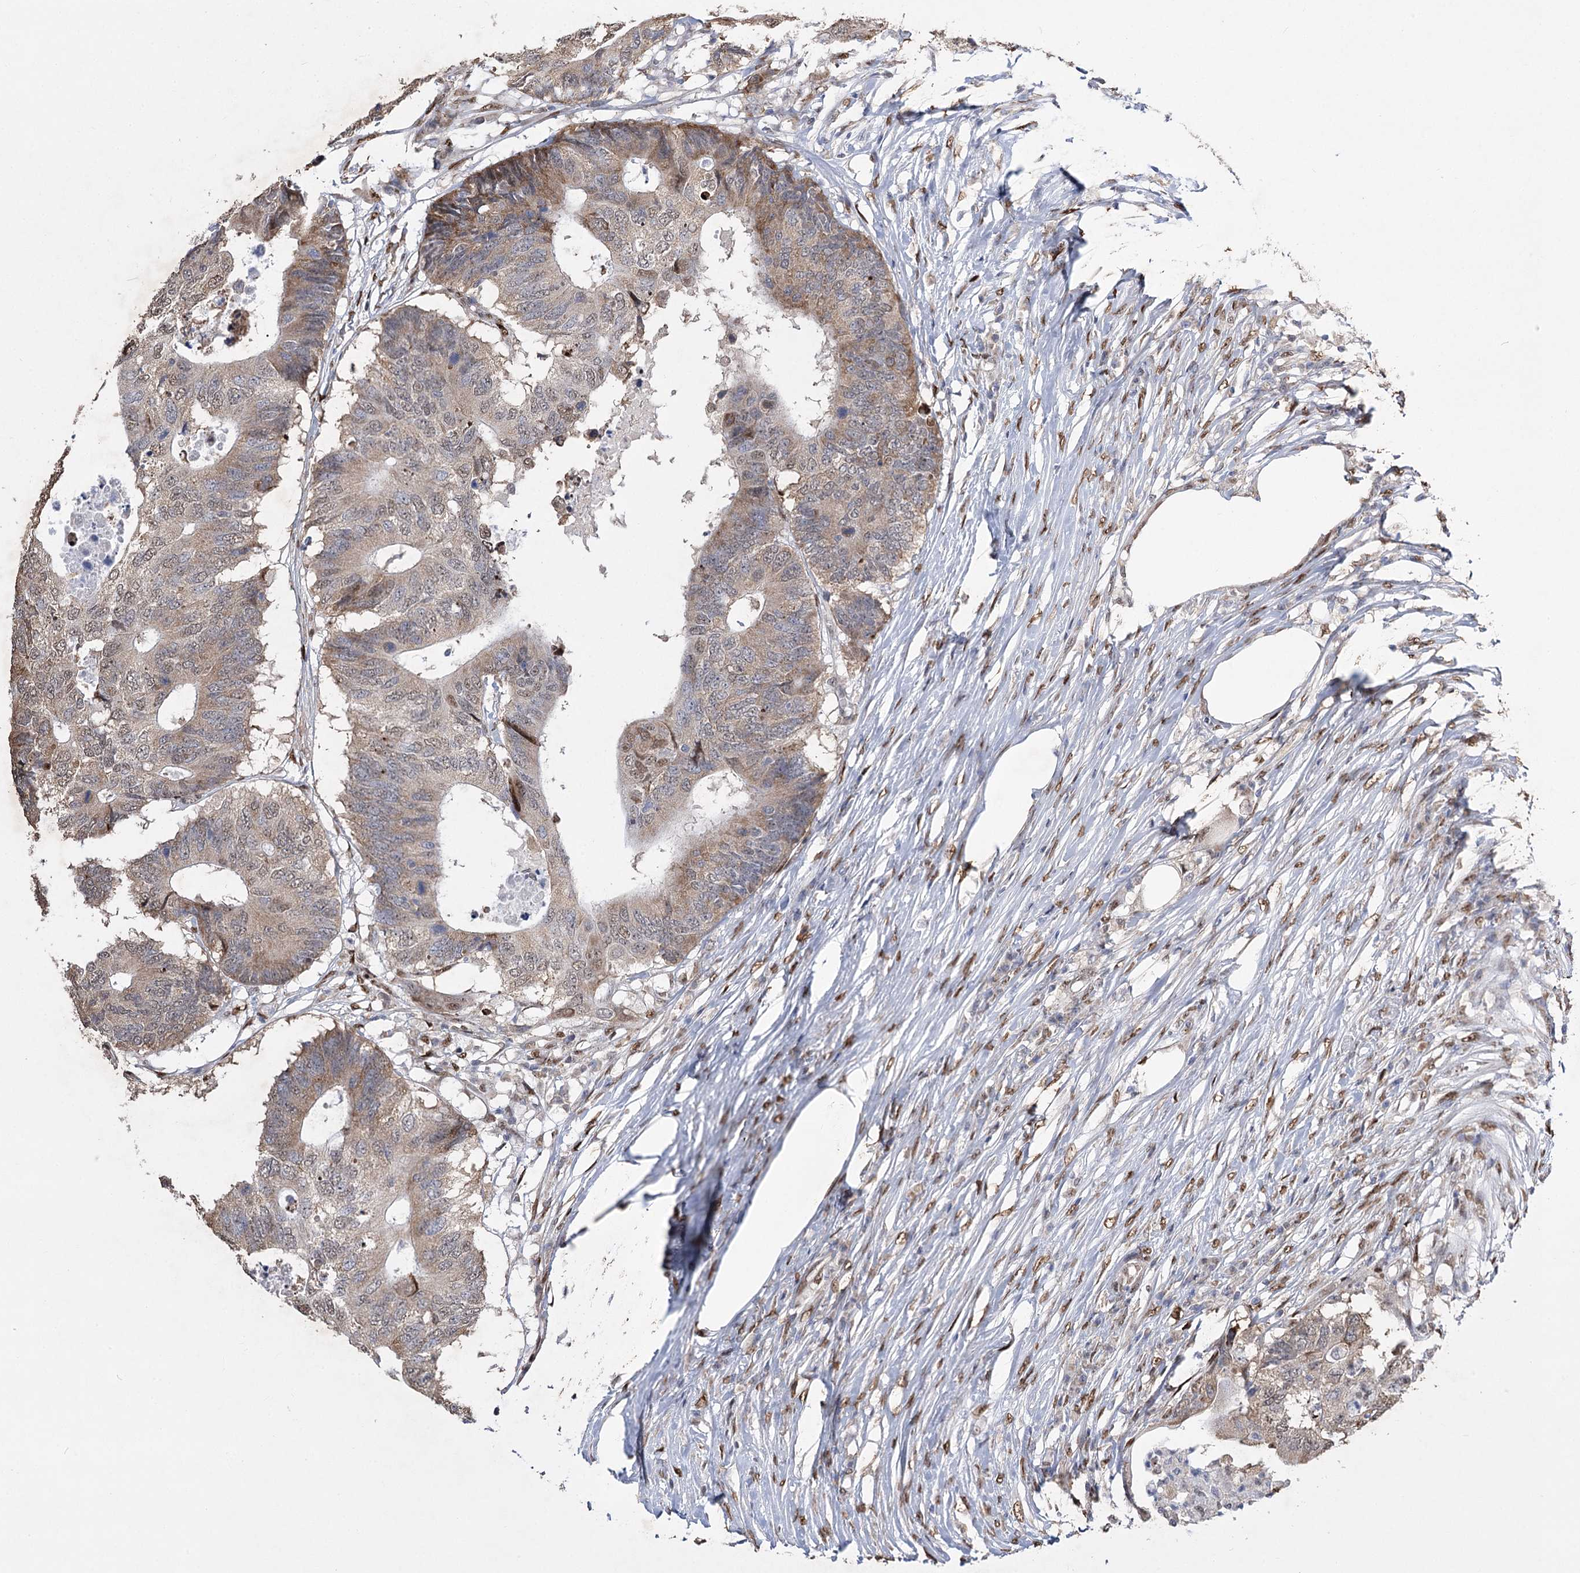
{"staining": {"intensity": "moderate", "quantity": "<25%", "location": "cytoplasmic/membranous,nuclear"}, "tissue": "colorectal cancer", "cell_type": "Tumor cells", "image_type": "cancer", "snomed": [{"axis": "morphology", "description": "Adenocarcinoma, NOS"}, {"axis": "topography", "description": "Colon"}], "caption": "This image reveals immunohistochemistry (IHC) staining of human adenocarcinoma (colorectal), with low moderate cytoplasmic/membranous and nuclear expression in approximately <25% of tumor cells.", "gene": "NFU1", "patient": {"sex": "male", "age": 71}}